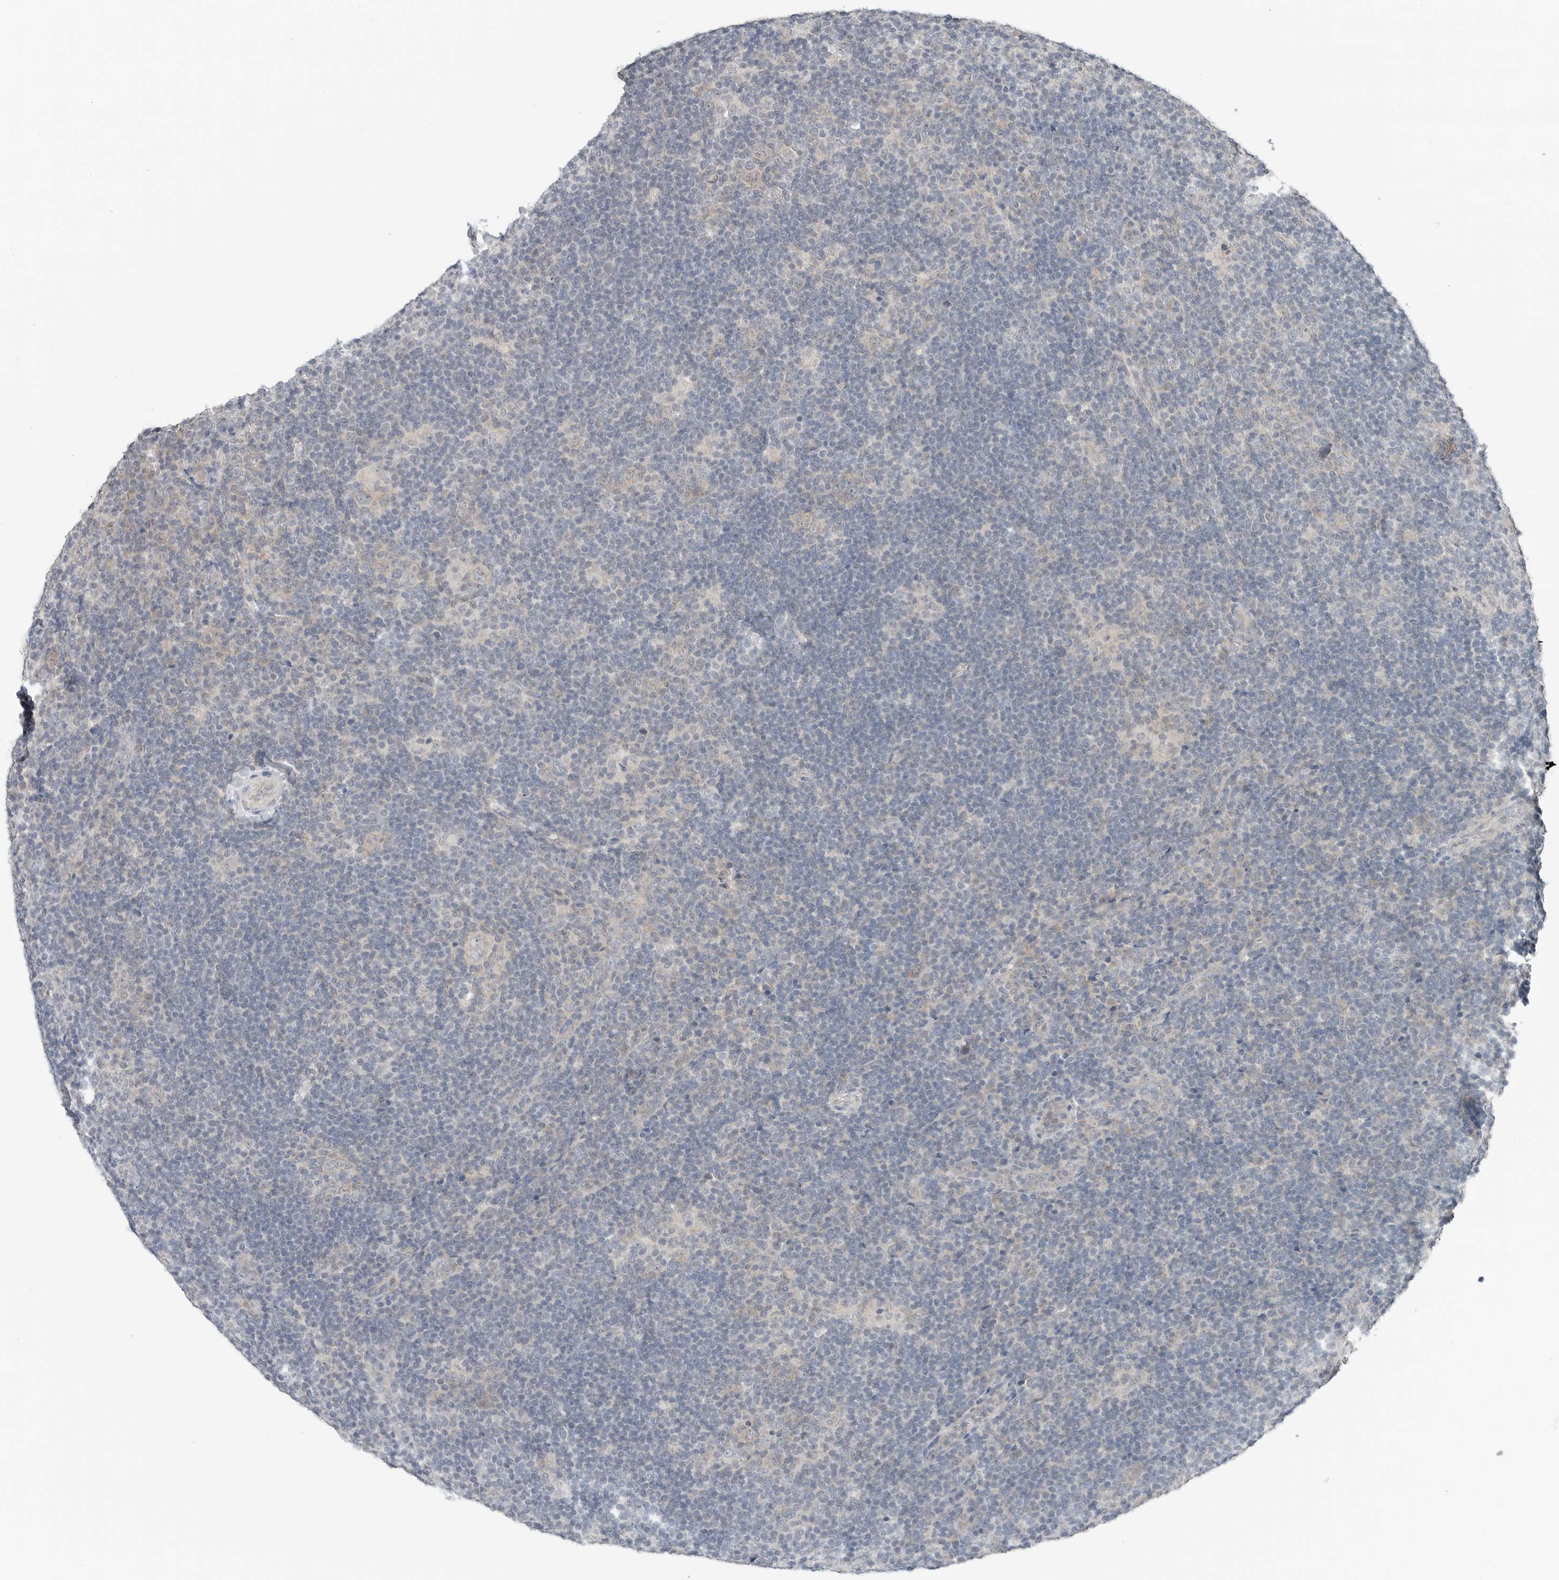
{"staining": {"intensity": "negative", "quantity": "none", "location": "none"}, "tissue": "lymphoma", "cell_type": "Tumor cells", "image_type": "cancer", "snomed": [{"axis": "morphology", "description": "Hodgkin's disease, NOS"}, {"axis": "topography", "description": "Lymph node"}], "caption": "Tumor cells are negative for brown protein staining in Hodgkin's disease.", "gene": "FCRLB", "patient": {"sex": "female", "age": 57}}